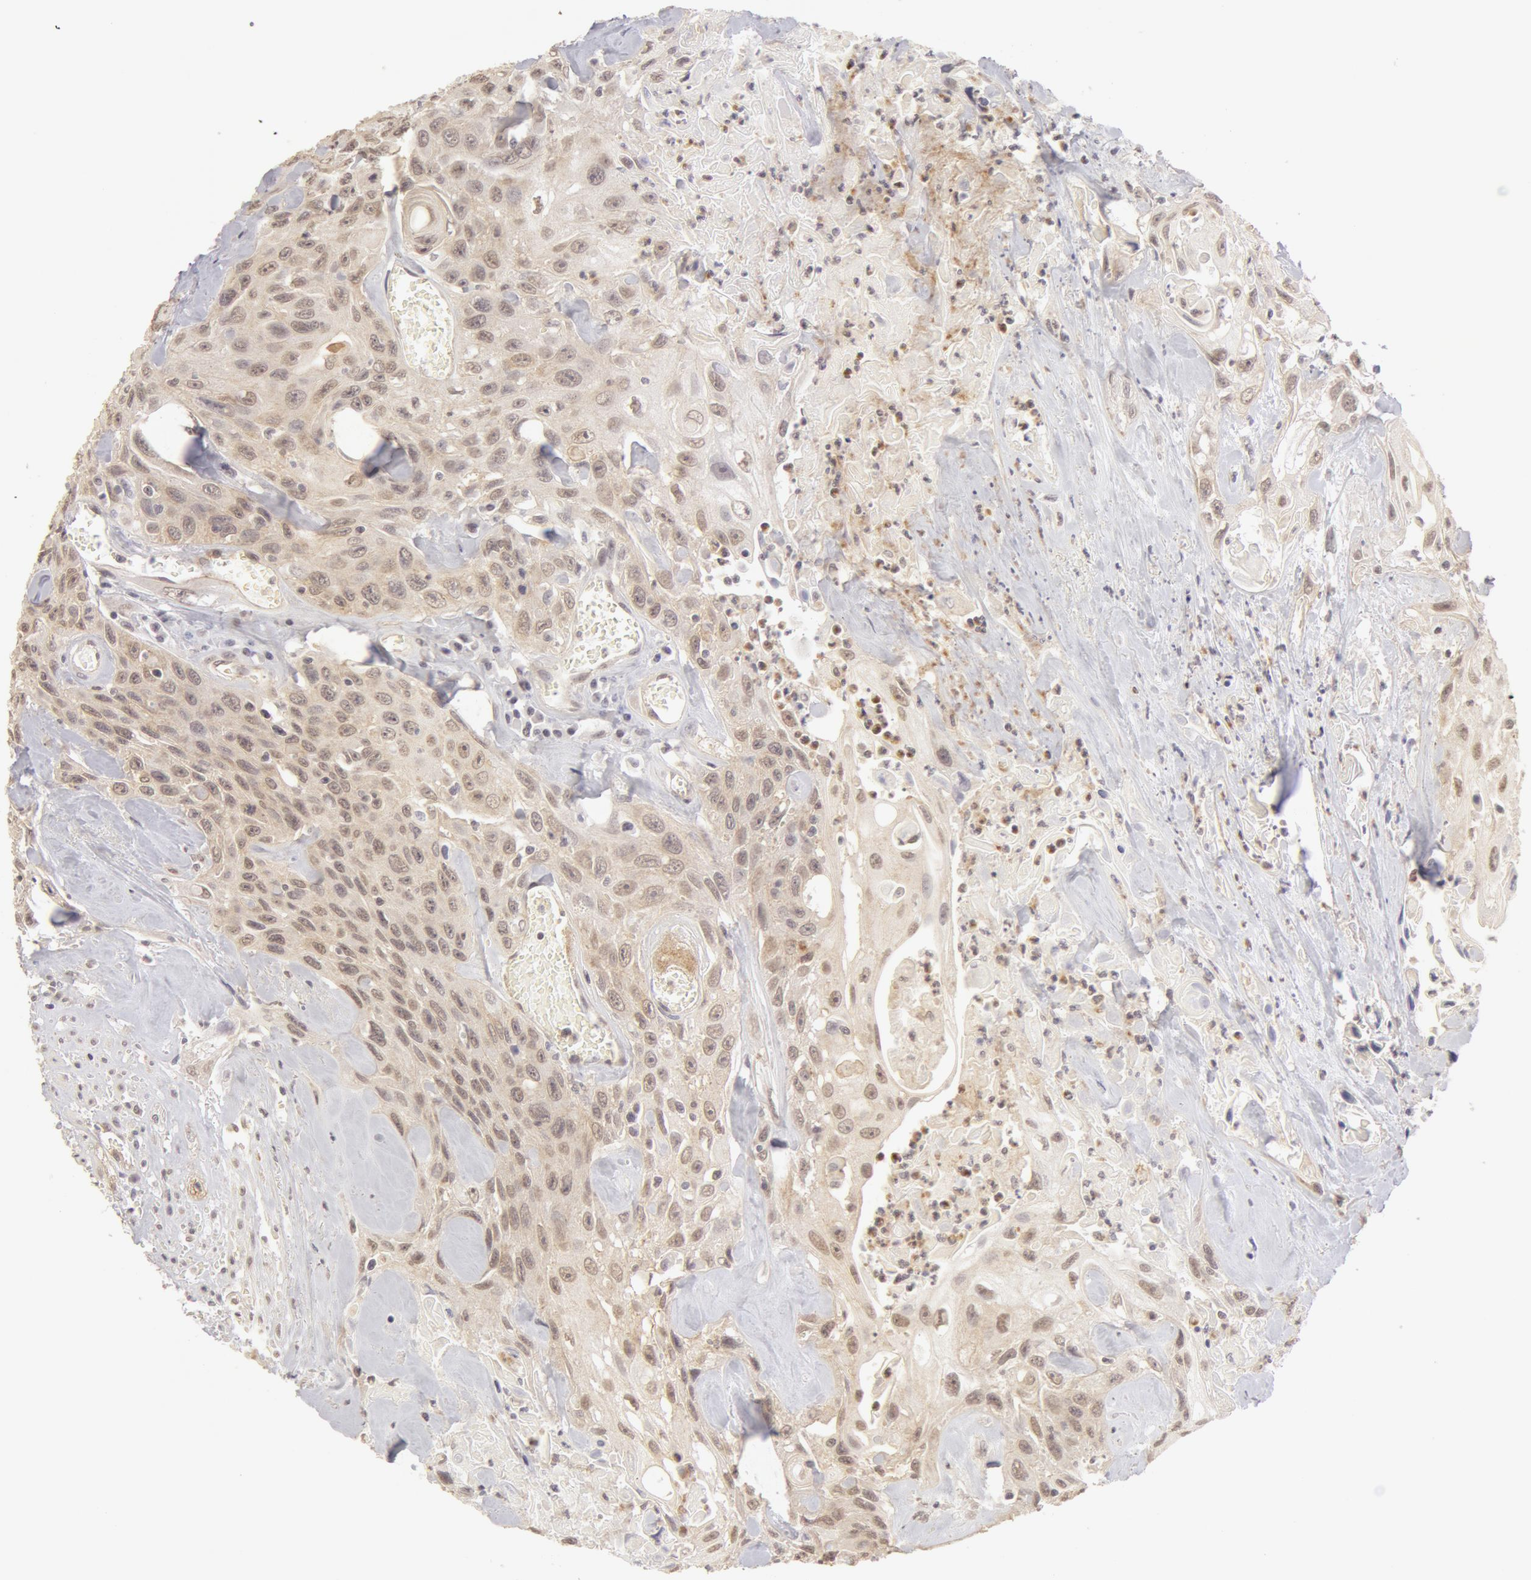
{"staining": {"intensity": "weak", "quantity": ">75%", "location": "cytoplasmic/membranous,nuclear"}, "tissue": "urothelial cancer", "cell_type": "Tumor cells", "image_type": "cancer", "snomed": [{"axis": "morphology", "description": "Urothelial carcinoma, High grade"}, {"axis": "topography", "description": "Urinary bladder"}], "caption": "High-power microscopy captured an immunohistochemistry histopathology image of urothelial cancer, revealing weak cytoplasmic/membranous and nuclear staining in about >75% of tumor cells. The staining was performed using DAB, with brown indicating positive protein expression. Nuclei are stained blue with hematoxylin.", "gene": "ADAM10", "patient": {"sex": "female", "age": 84}}